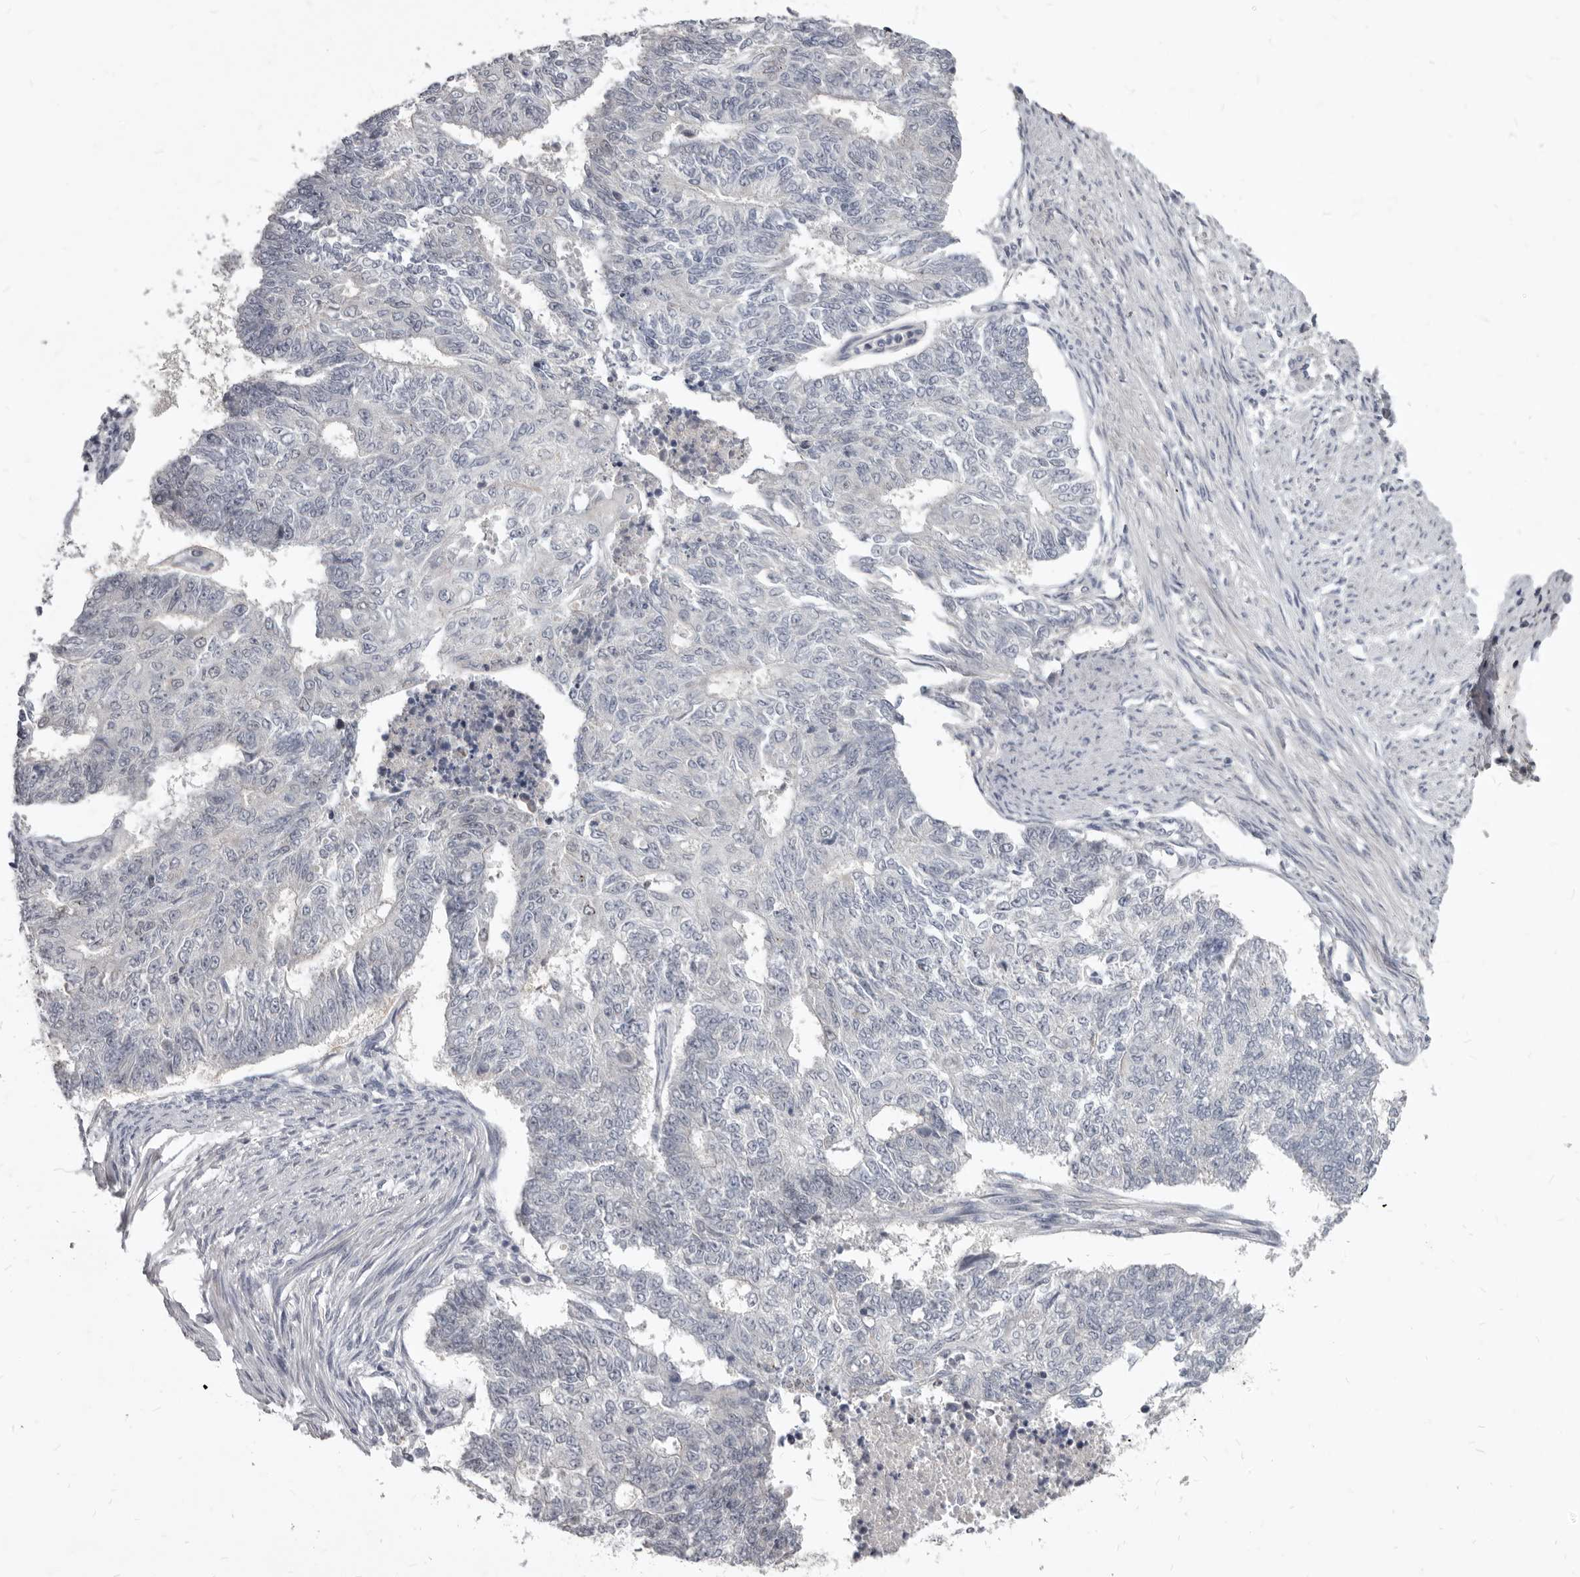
{"staining": {"intensity": "negative", "quantity": "none", "location": "none"}, "tissue": "endometrial cancer", "cell_type": "Tumor cells", "image_type": "cancer", "snomed": [{"axis": "morphology", "description": "Adenocarcinoma, NOS"}, {"axis": "topography", "description": "Endometrium"}], "caption": "Immunohistochemistry photomicrograph of human endometrial adenocarcinoma stained for a protein (brown), which exhibits no positivity in tumor cells.", "gene": "SULT1E1", "patient": {"sex": "female", "age": 32}}